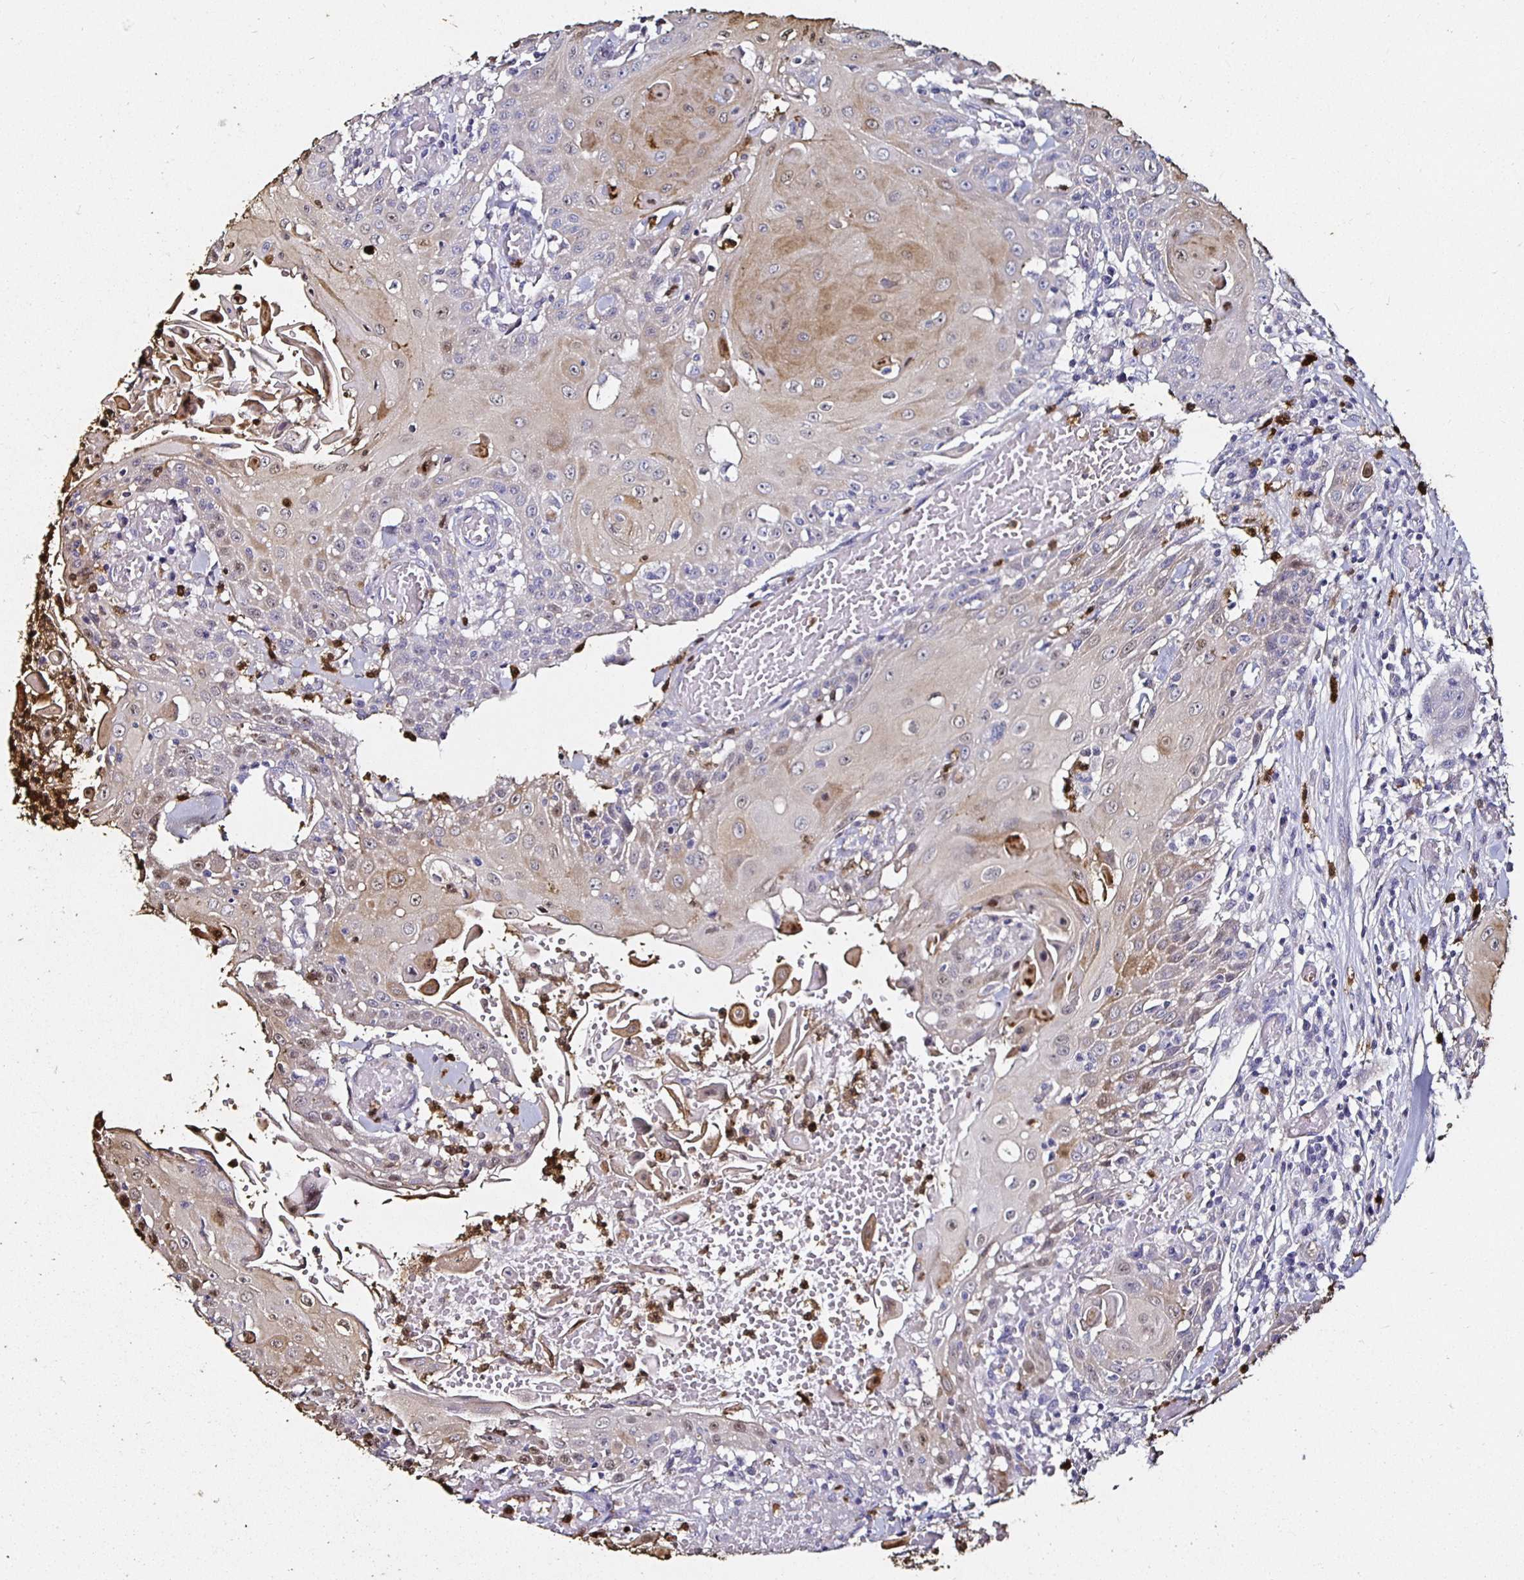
{"staining": {"intensity": "weak", "quantity": "<25%", "location": "cytoplasmic/membranous"}, "tissue": "head and neck cancer", "cell_type": "Tumor cells", "image_type": "cancer", "snomed": [{"axis": "morphology", "description": "Normal tissue, NOS"}, {"axis": "morphology", "description": "Squamous cell carcinoma, NOS"}, {"axis": "topography", "description": "Oral tissue"}, {"axis": "topography", "description": "Head-Neck"}], "caption": "IHC micrograph of head and neck squamous cell carcinoma stained for a protein (brown), which displays no expression in tumor cells.", "gene": "TLR4", "patient": {"sex": "female", "age": 55}}